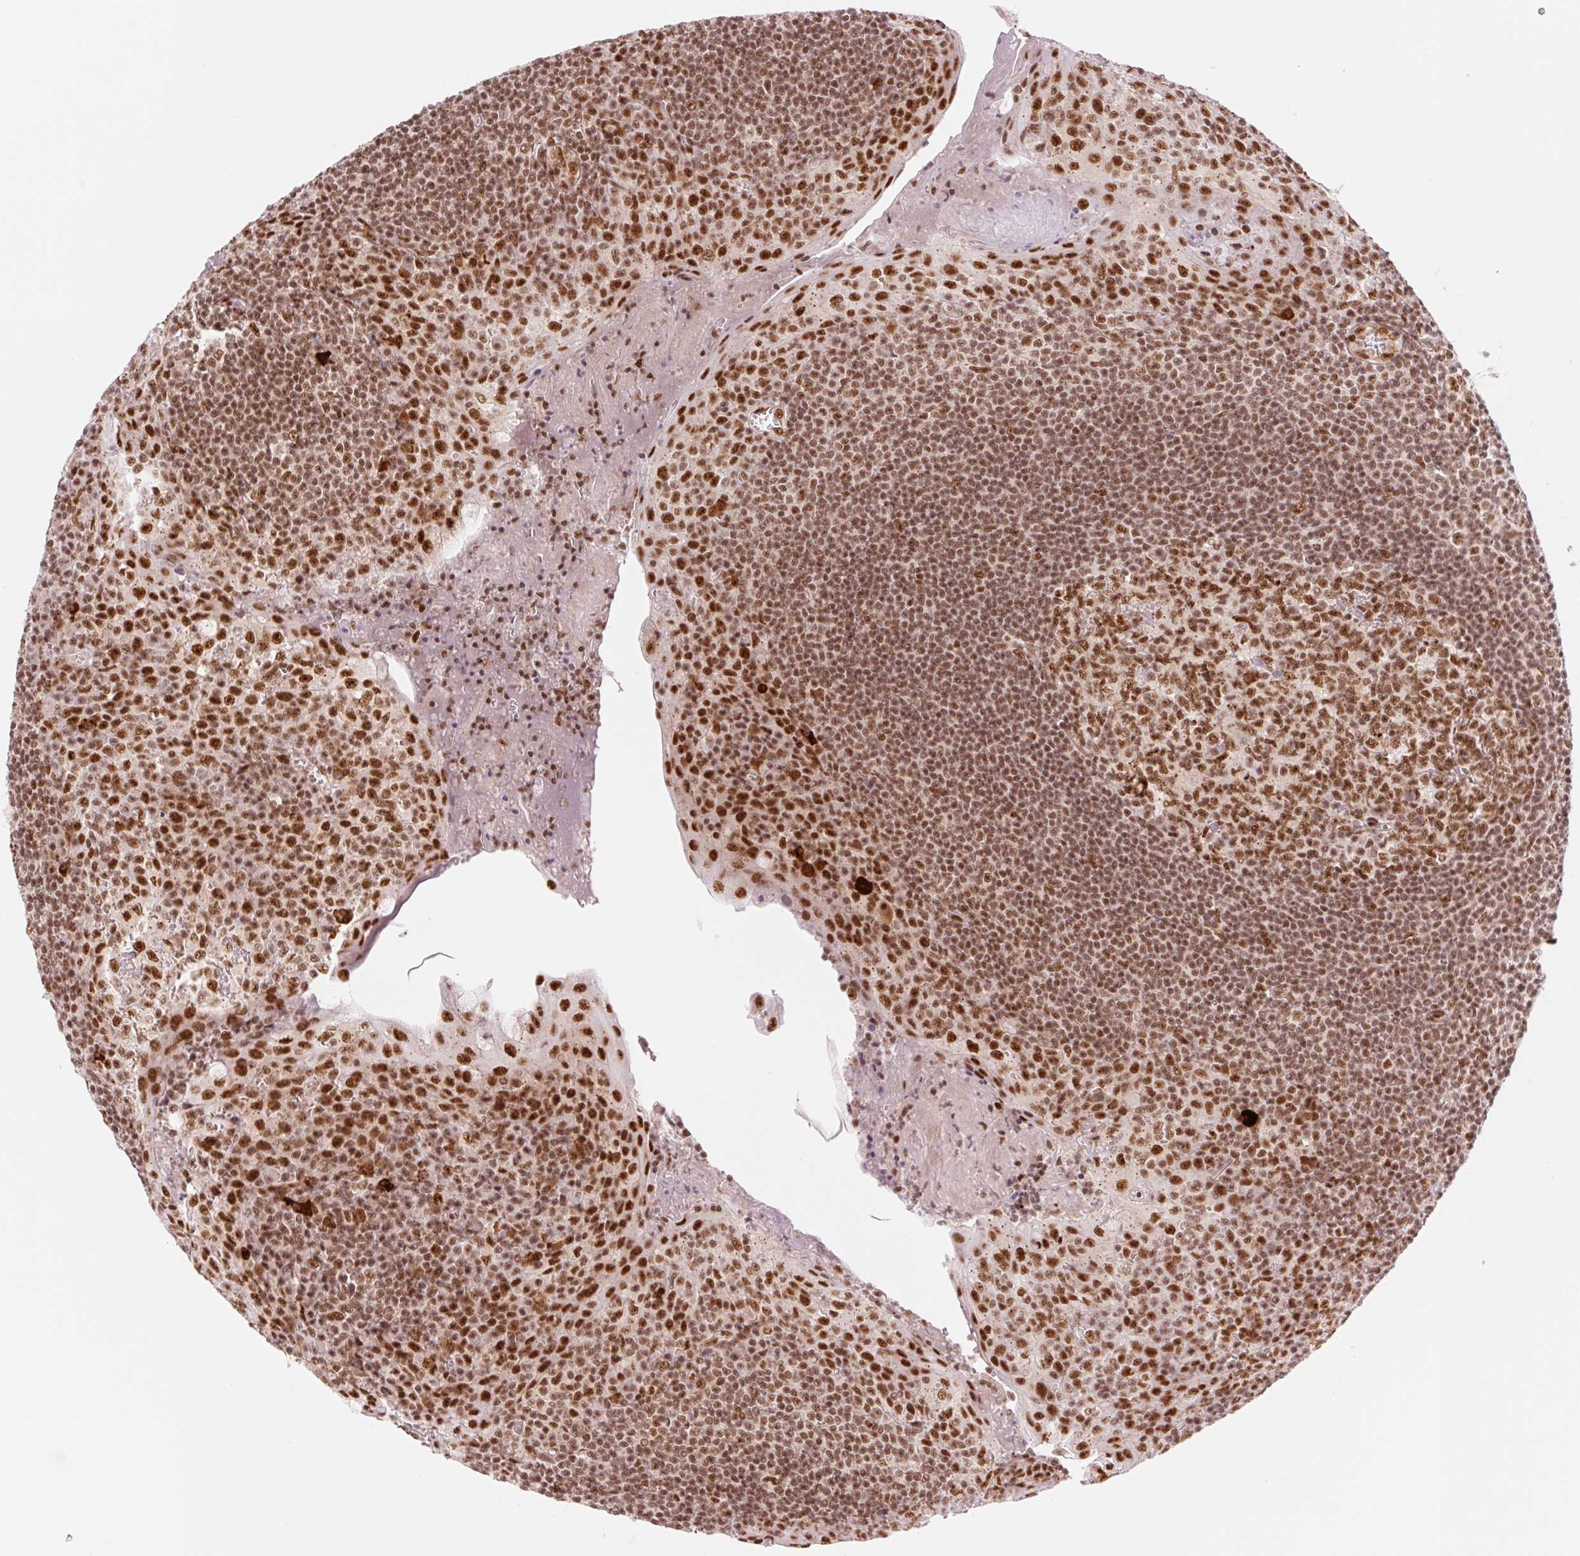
{"staining": {"intensity": "strong", "quantity": ">75%", "location": "nuclear"}, "tissue": "tonsil", "cell_type": "Germinal center cells", "image_type": "normal", "snomed": [{"axis": "morphology", "description": "Normal tissue, NOS"}, {"axis": "topography", "description": "Tonsil"}], "caption": "Immunohistochemical staining of unremarkable human tonsil exhibits high levels of strong nuclear expression in approximately >75% of germinal center cells. (Stains: DAB in brown, nuclei in blue, Microscopy: brightfield microscopy at high magnification).", "gene": "PRDM11", "patient": {"sex": "male", "age": 27}}